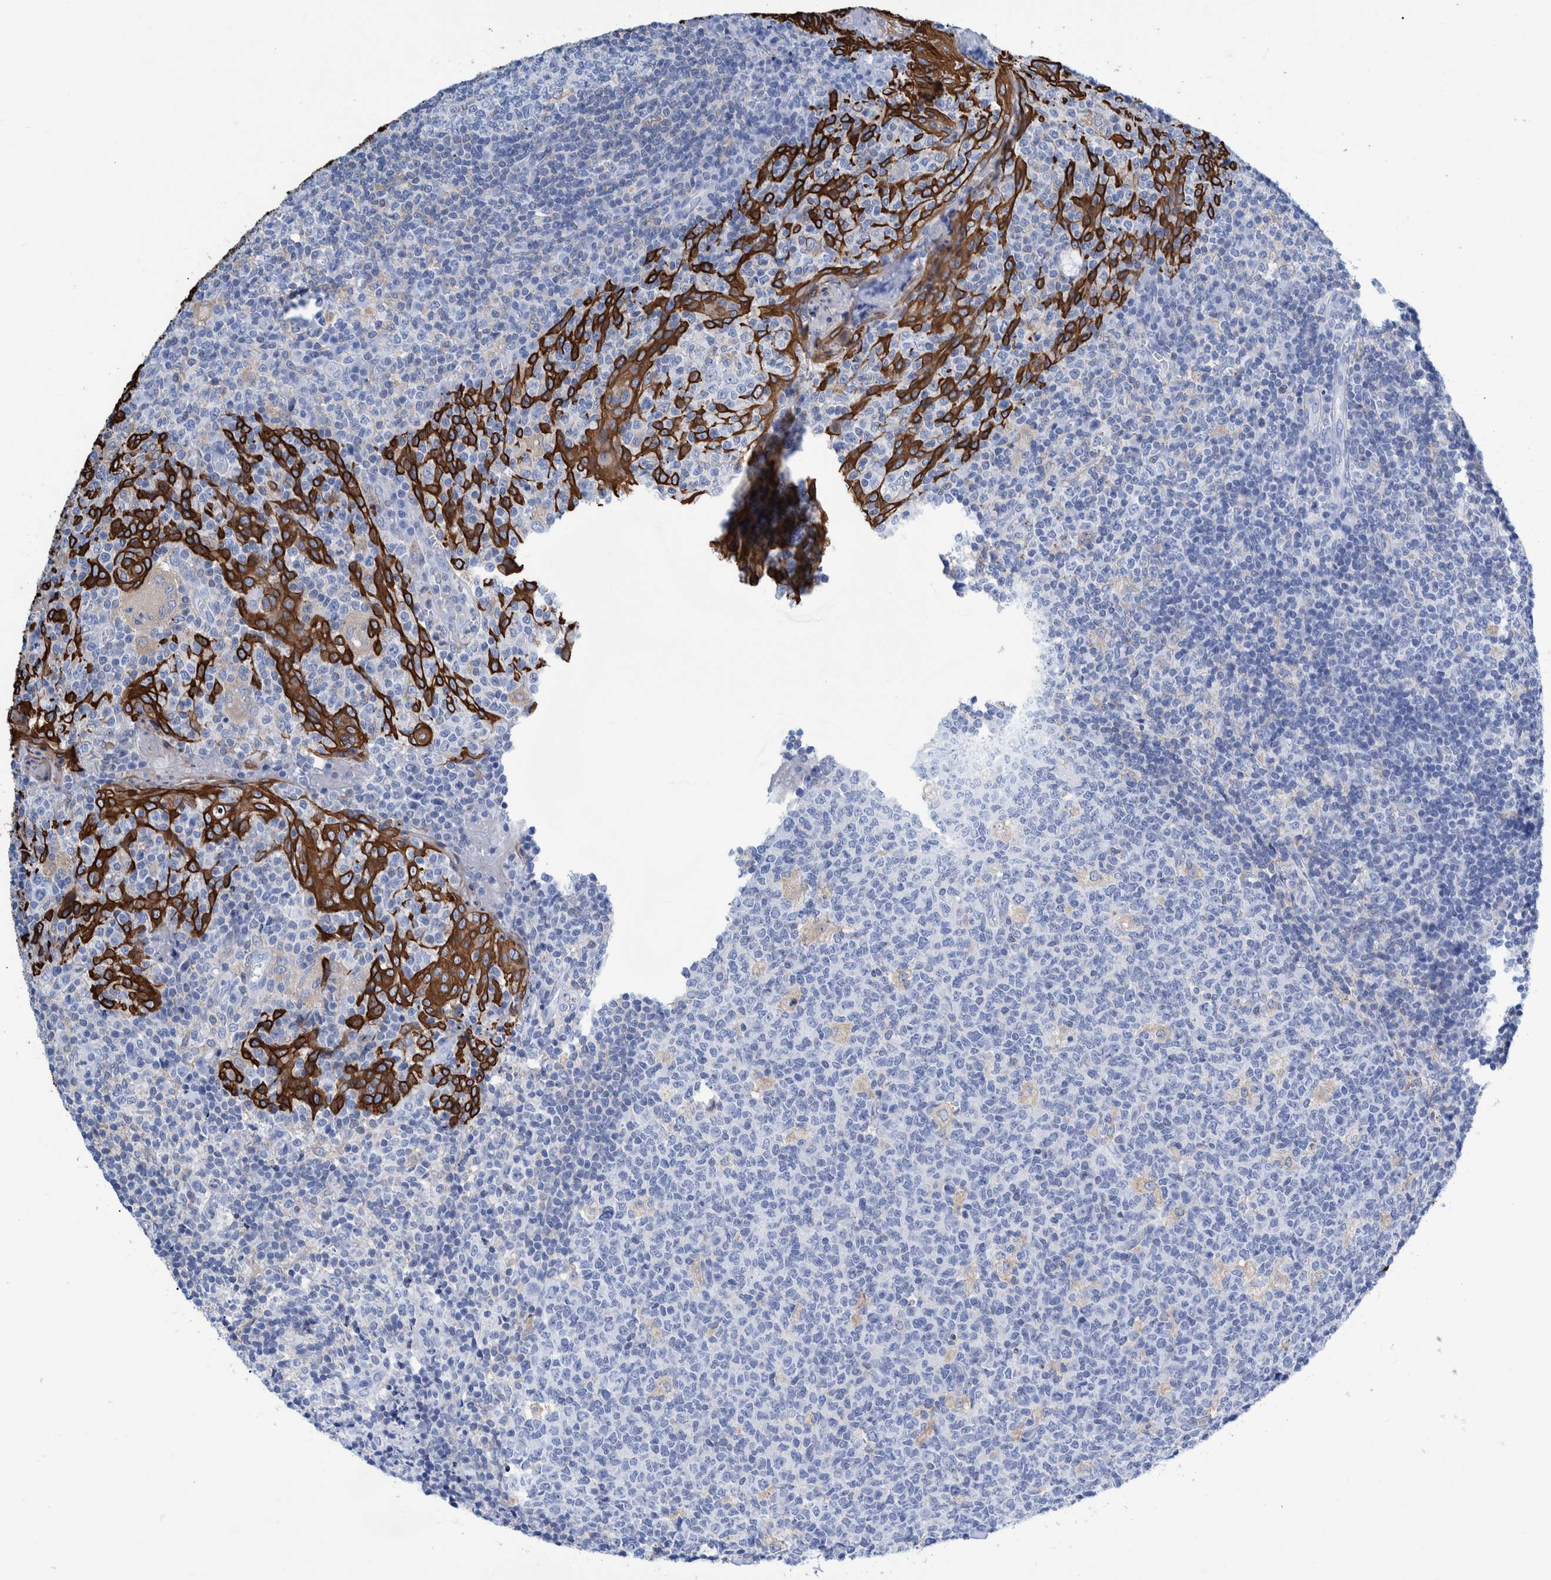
{"staining": {"intensity": "negative", "quantity": "none", "location": "none"}, "tissue": "tonsil", "cell_type": "Germinal center cells", "image_type": "normal", "snomed": [{"axis": "morphology", "description": "Normal tissue, NOS"}, {"axis": "topography", "description": "Tonsil"}], "caption": "Immunohistochemistry (IHC) of unremarkable human tonsil exhibits no positivity in germinal center cells.", "gene": "KRT14", "patient": {"sex": "female", "age": 19}}